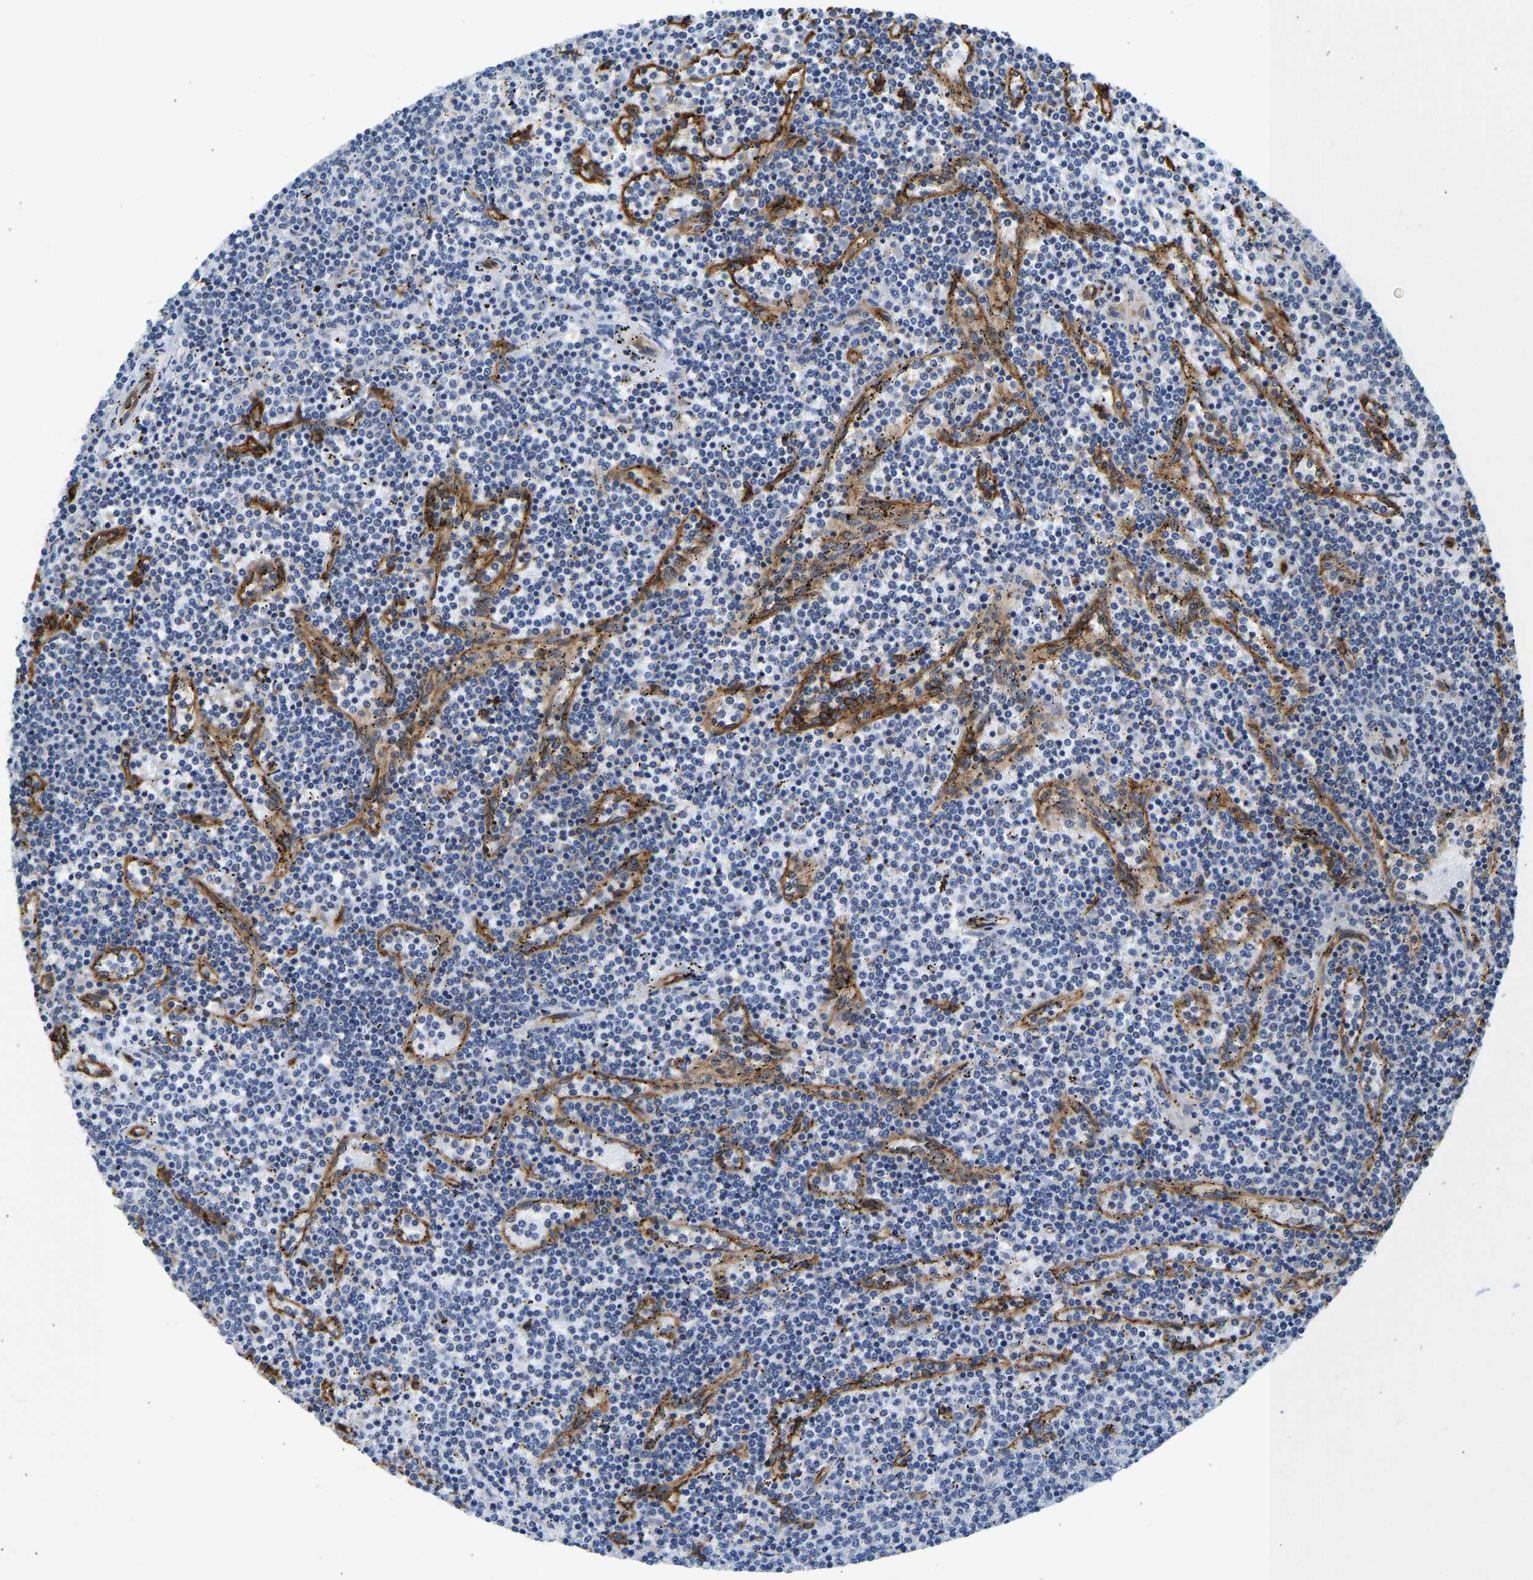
{"staining": {"intensity": "negative", "quantity": "none", "location": "none"}, "tissue": "lymphoma", "cell_type": "Tumor cells", "image_type": "cancer", "snomed": [{"axis": "morphology", "description": "Malignant lymphoma, non-Hodgkin's type, Low grade"}, {"axis": "topography", "description": "Spleen"}], "caption": "Tumor cells are negative for brown protein staining in lymphoma.", "gene": "RESF1", "patient": {"sex": "female", "age": 50}}